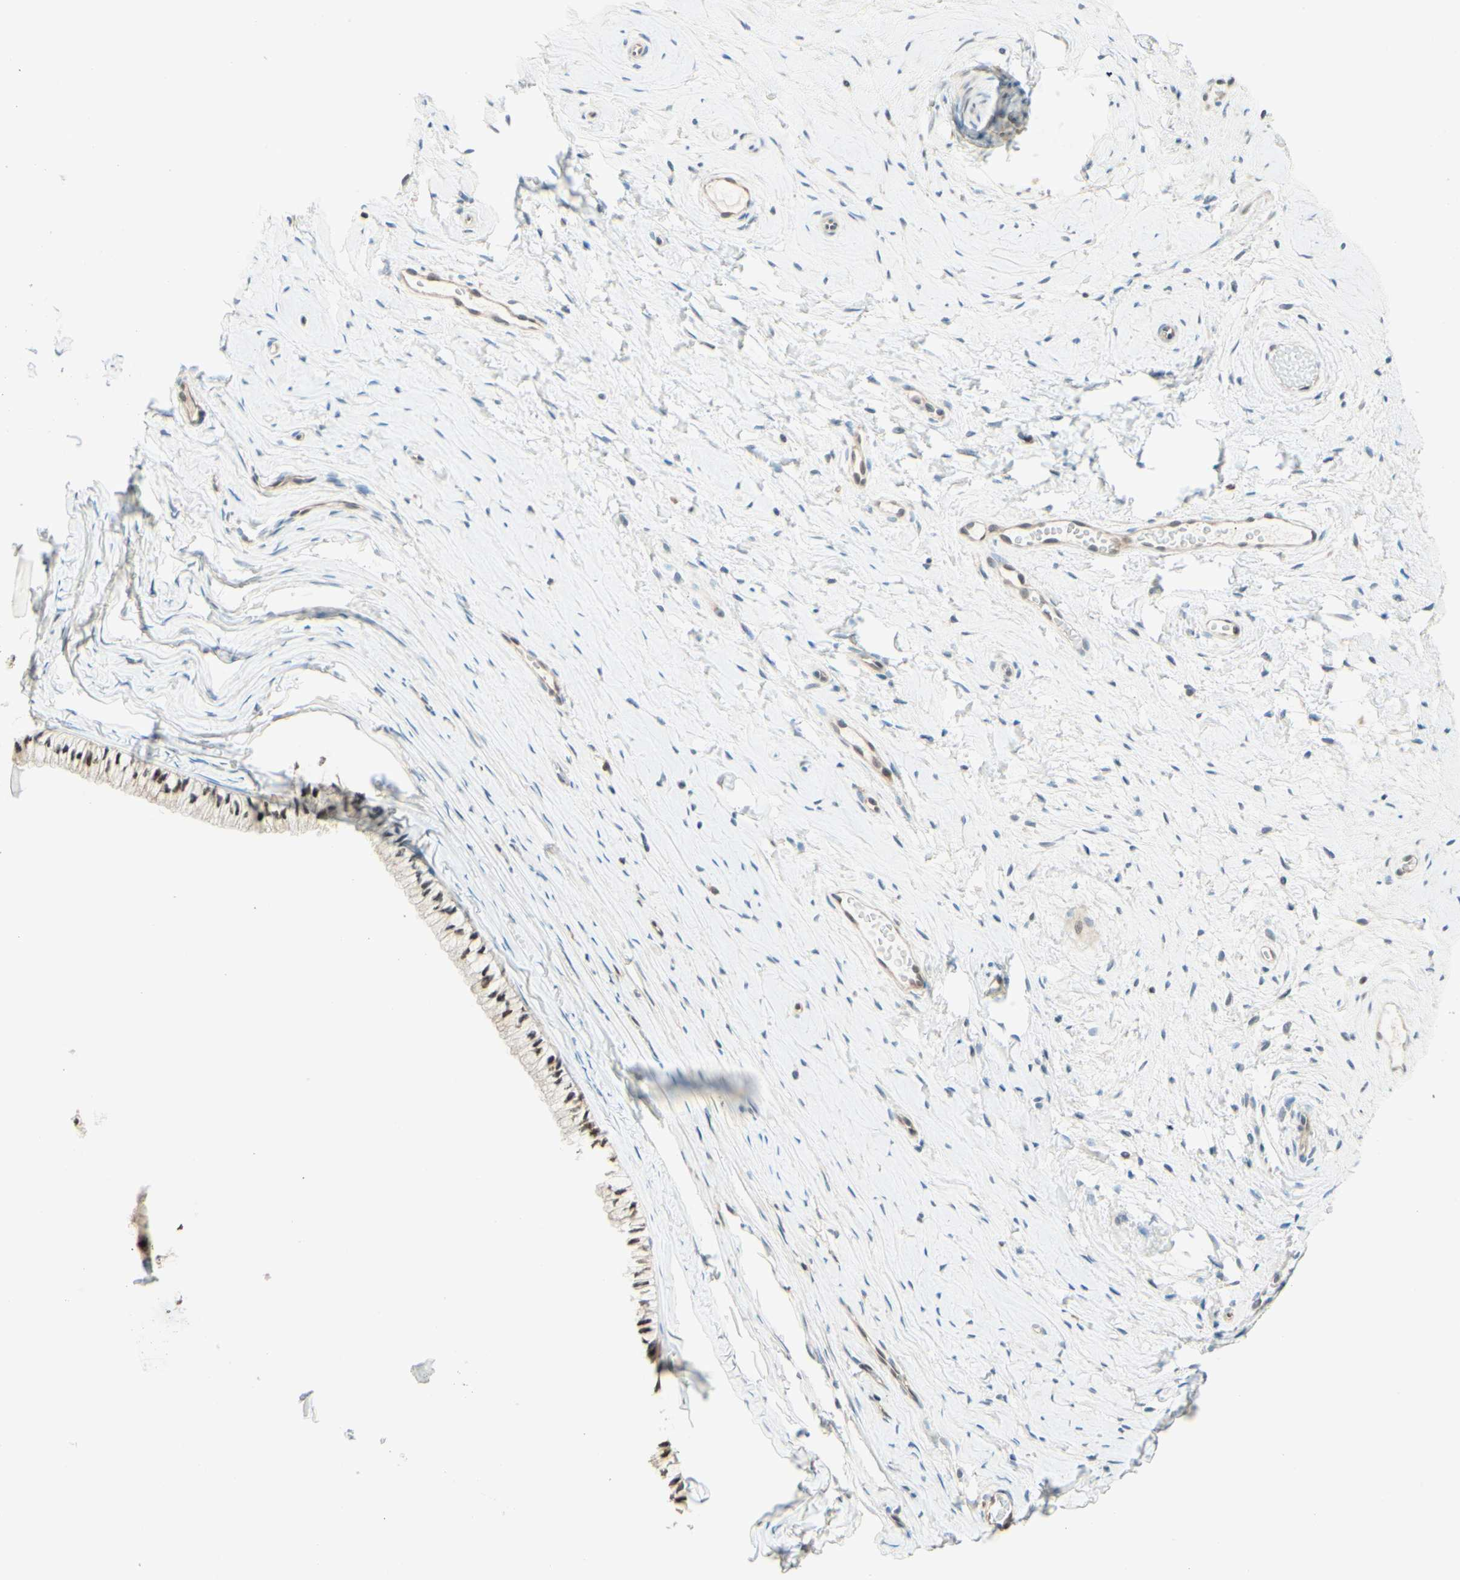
{"staining": {"intensity": "weak", "quantity": ">75%", "location": "nuclear"}, "tissue": "cervix", "cell_type": "Glandular cells", "image_type": "normal", "snomed": [{"axis": "morphology", "description": "Normal tissue, NOS"}, {"axis": "topography", "description": "Cervix"}], "caption": "High-magnification brightfield microscopy of benign cervix stained with DAB (brown) and counterstained with hematoxylin (blue). glandular cells exhibit weak nuclear positivity is identified in approximately>75% of cells.", "gene": "UPK3B", "patient": {"sex": "female", "age": 39}}